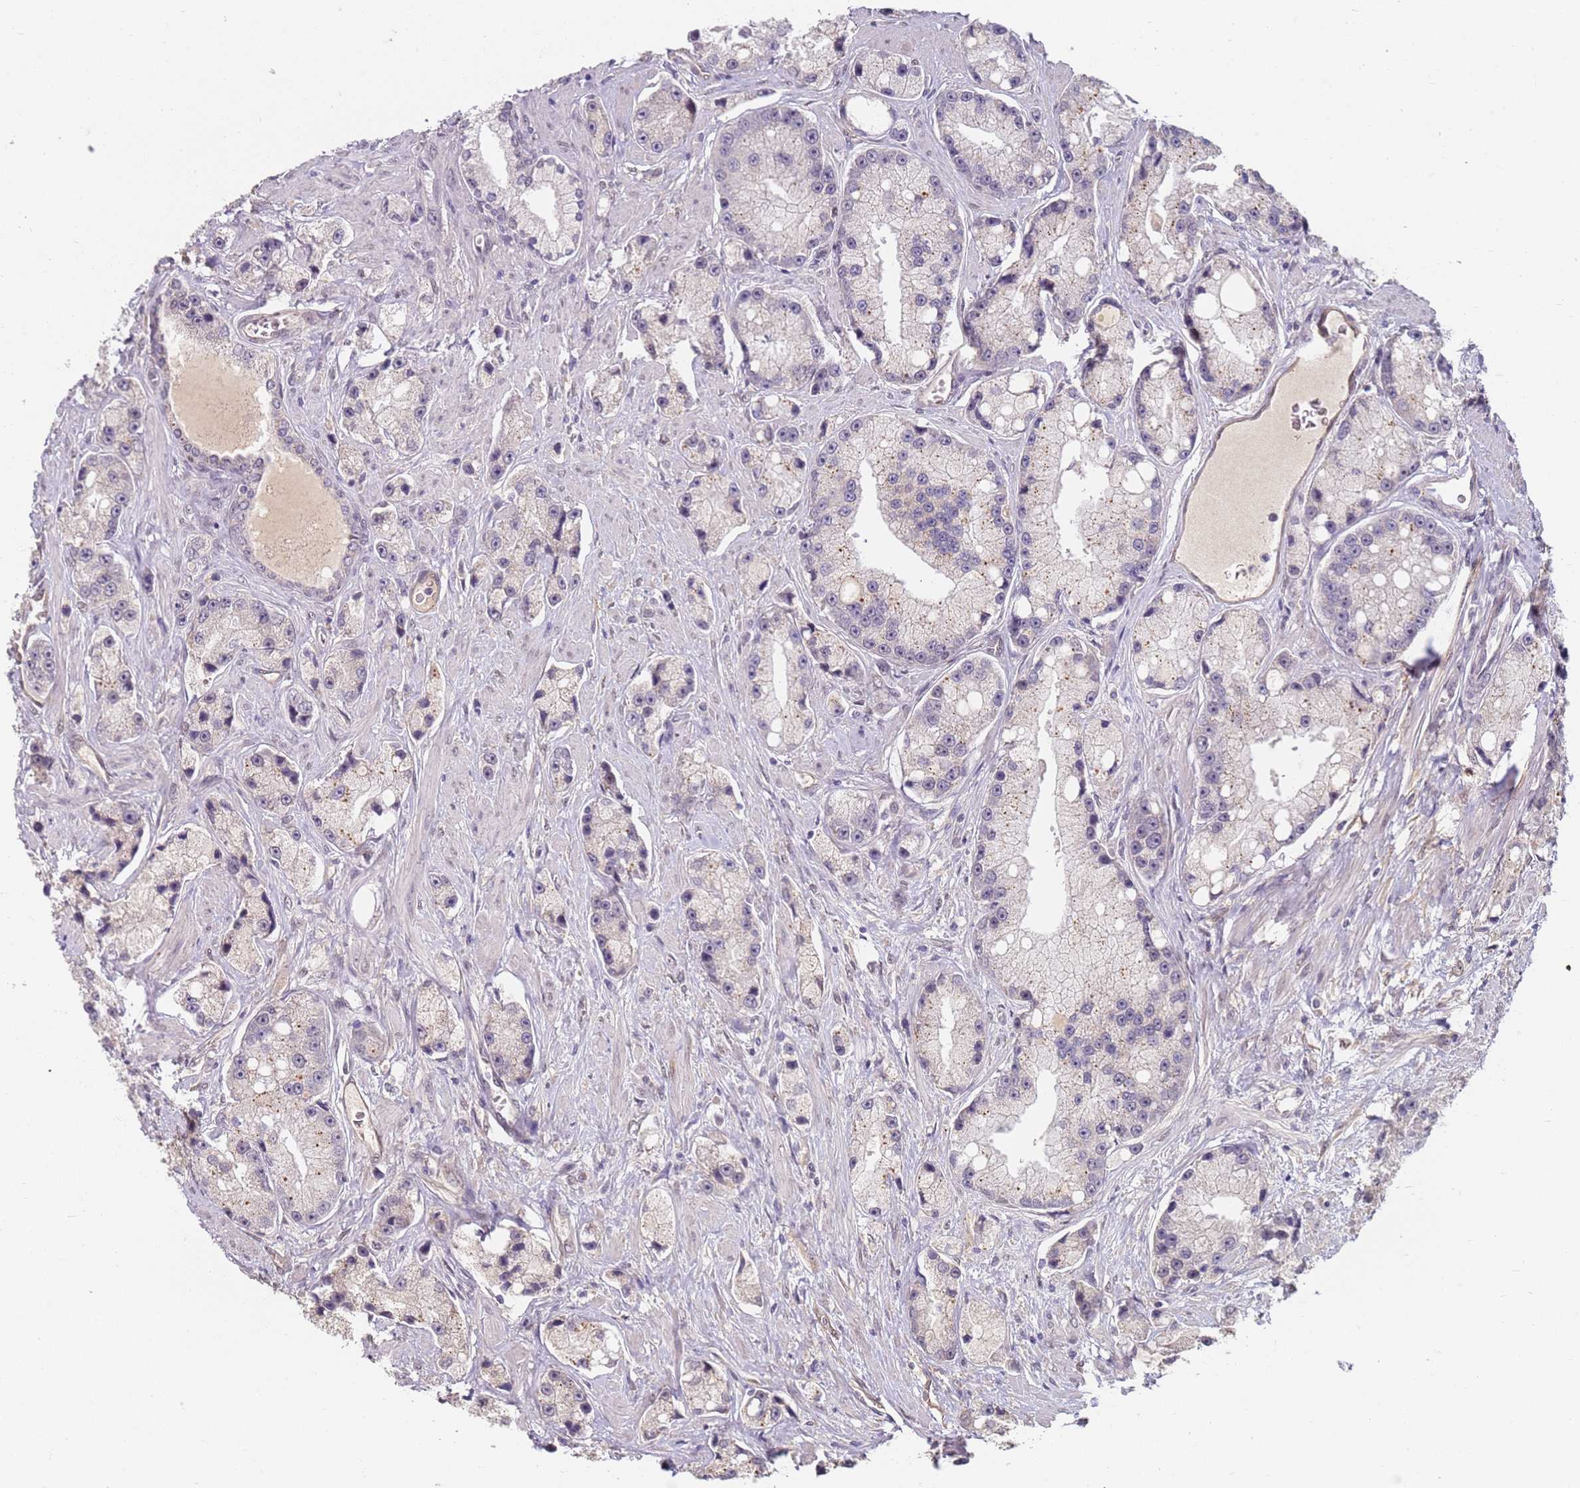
{"staining": {"intensity": "negative", "quantity": "none", "location": "none"}, "tissue": "prostate cancer", "cell_type": "Tumor cells", "image_type": "cancer", "snomed": [{"axis": "morphology", "description": "Adenocarcinoma, High grade"}, {"axis": "topography", "description": "Prostate"}], "caption": "Immunohistochemical staining of human prostate cancer (adenocarcinoma (high-grade)) demonstrates no significant staining in tumor cells.", "gene": "WDR93", "patient": {"sex": "male", "age": 74}}